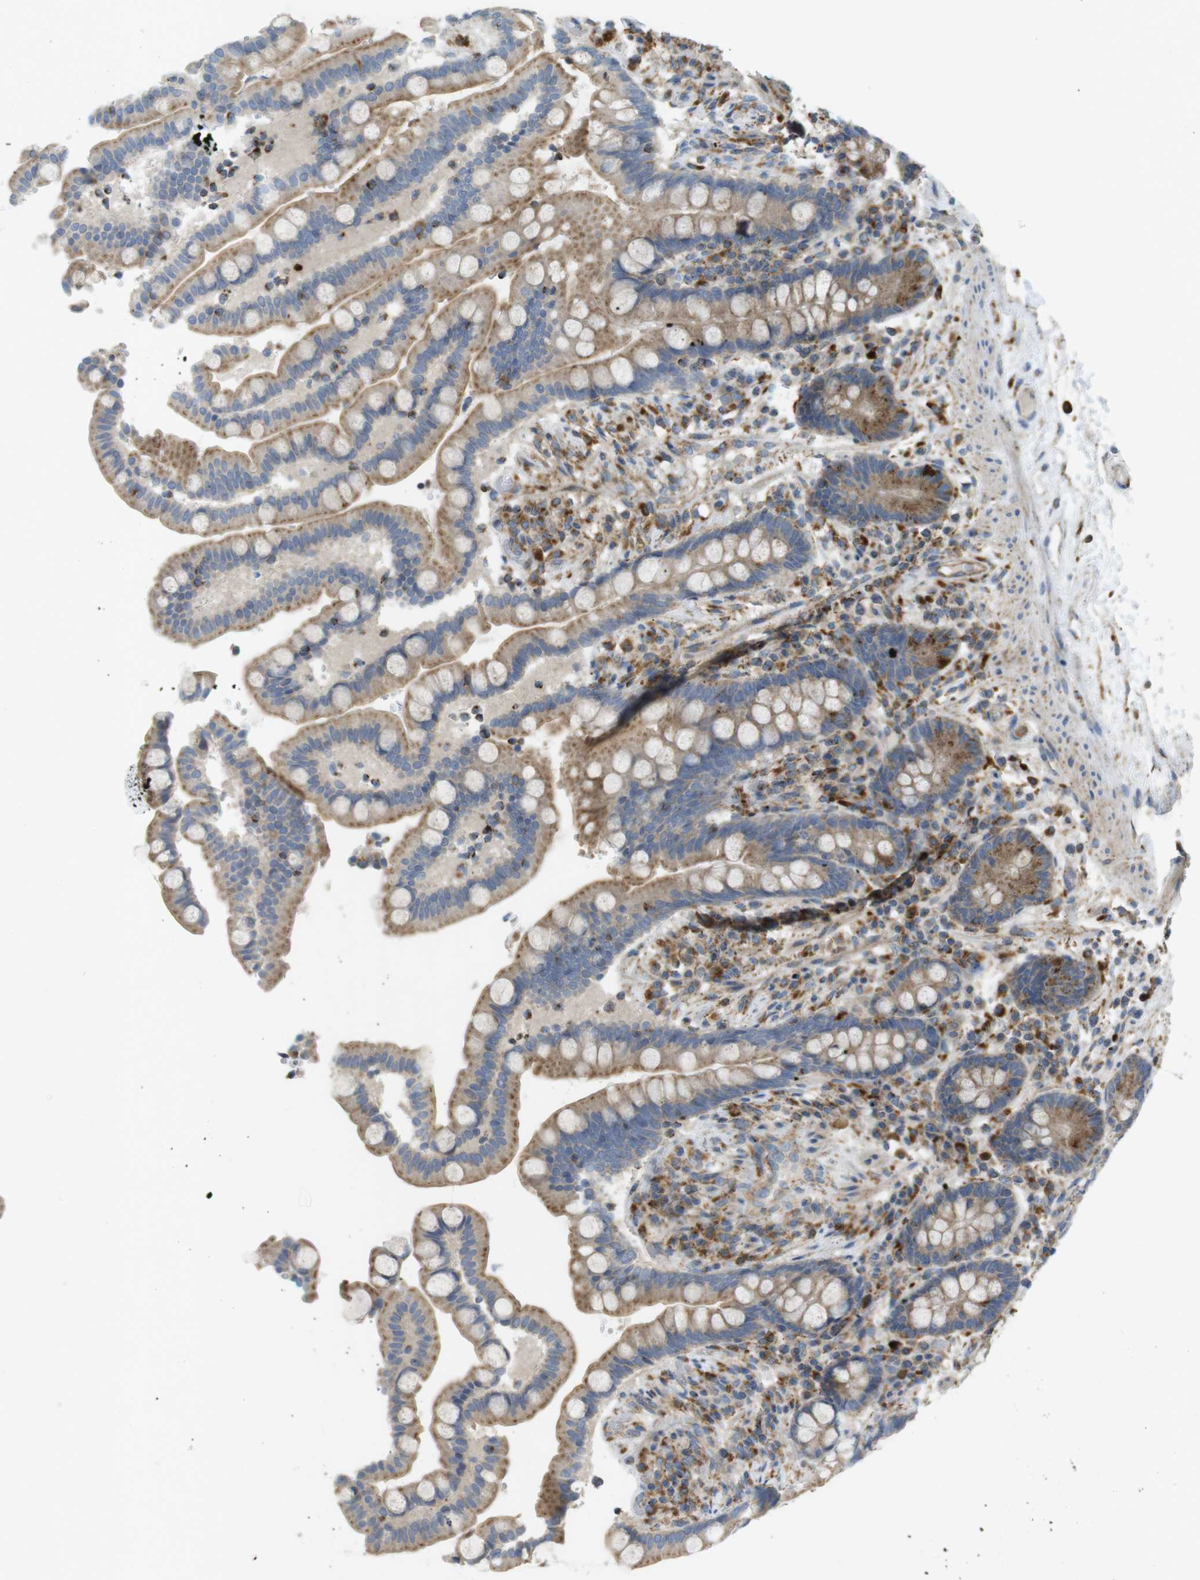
{"staining": {"intensity": "moderate", "quantity": ">75%", "location": "cytoplasmic/membranous"}, "tissue": "colon", "cell_type": "Endothelial cells", "image_type": "normal", "snomed": [{"axis": "morphology", "description": "Normal tissue, NOS"}, {"axis": "topography", "description": "Colon"}], "caption": "This micrograph reveals IHC staining of benign human colon, with medium moderate cytoplasmic/membranous positivity in about >75% of endothelial cells.", "gene": "LAMP1", "patient": {"sex": "male", "age": 73}}